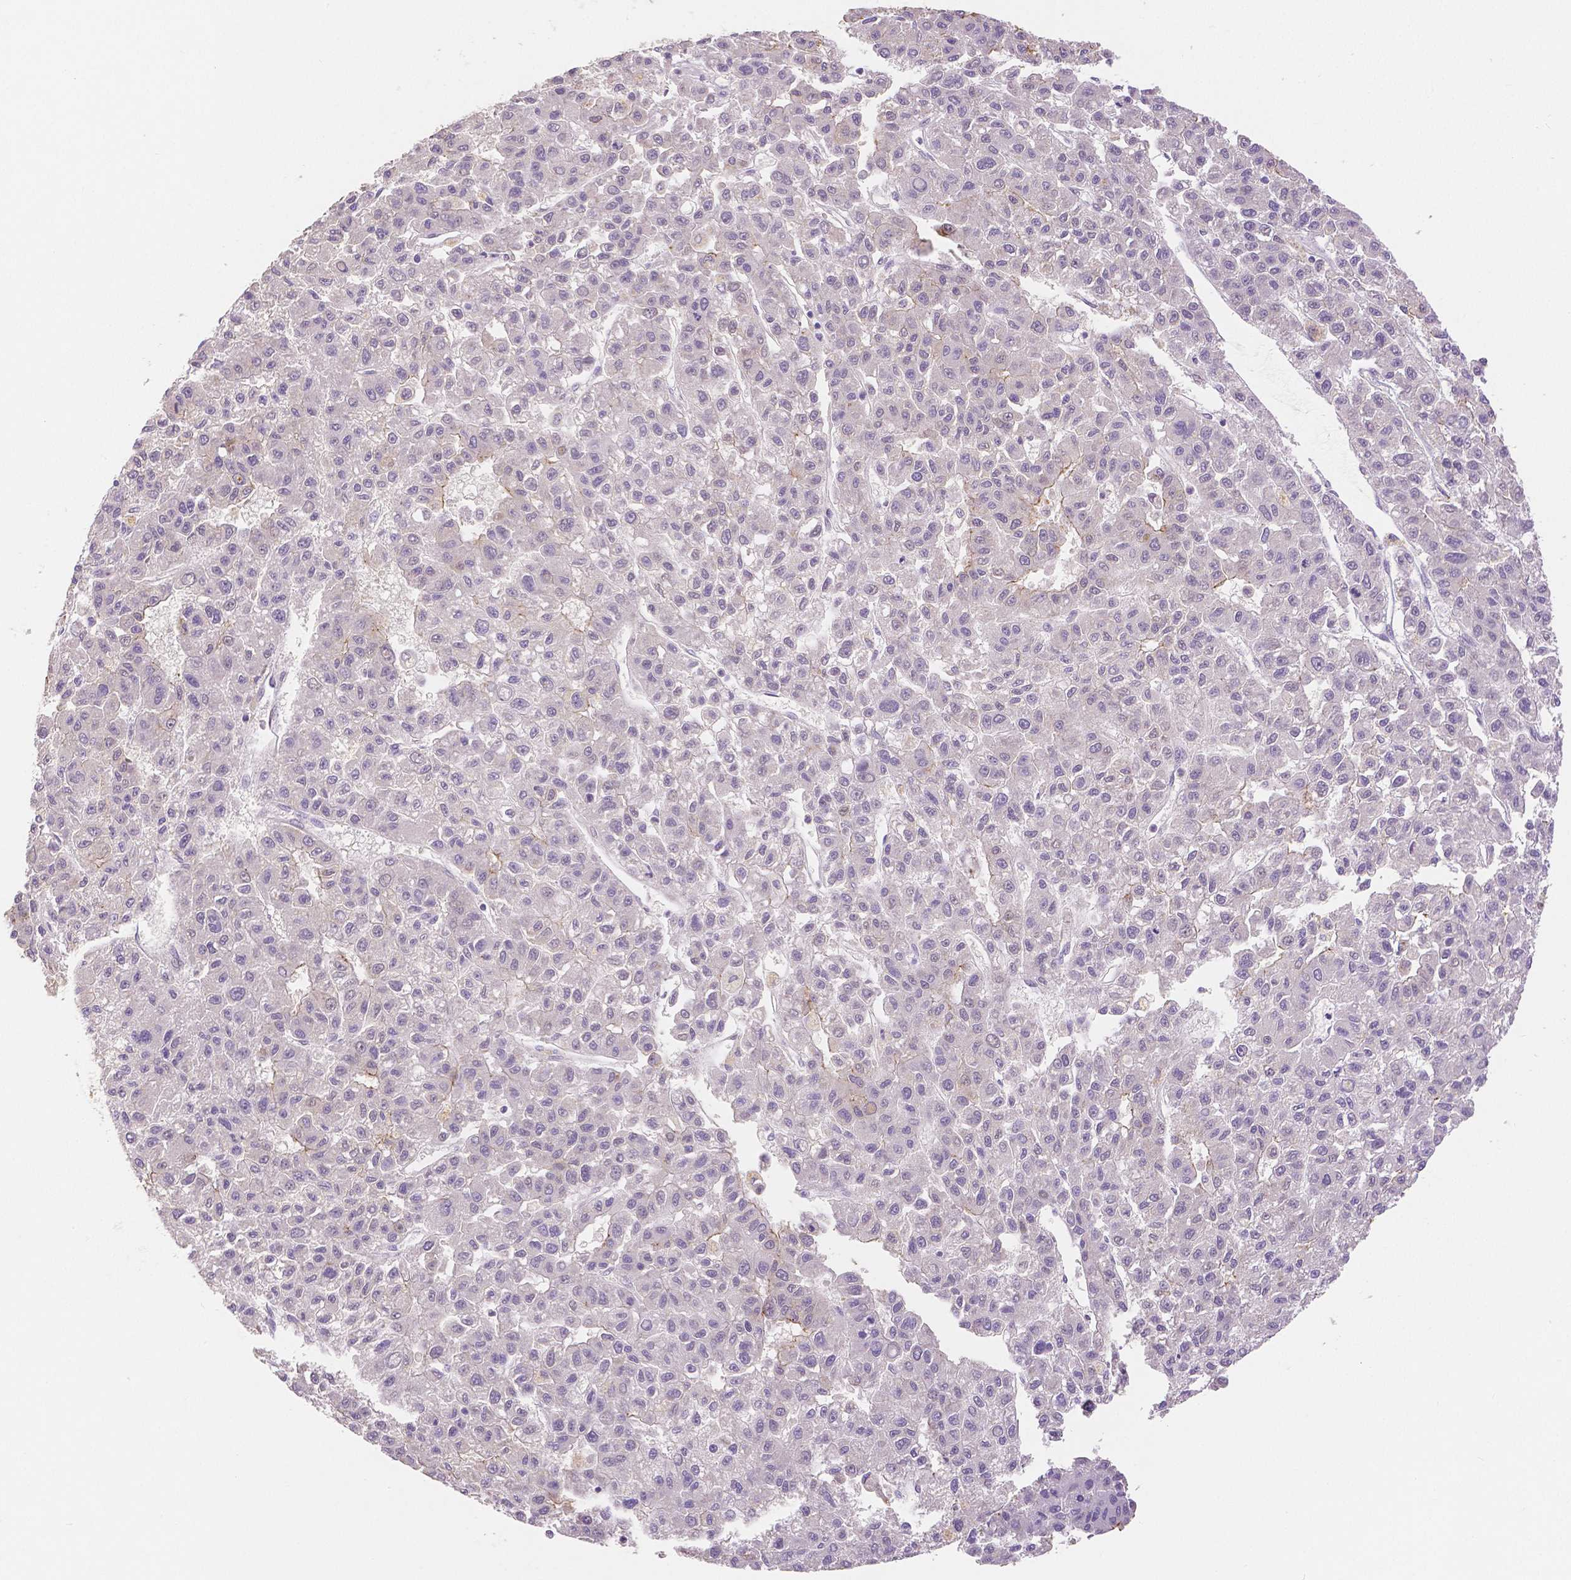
{"staining": {"intensity": "moderate", "quantity": "<25%", "location": "cytoplasmic/membranous"}, "tissue": "liver cancer", "cell_type": "Tumor cells", "image_type": "cancer", "snomed": [{"axis": "morphology", "description": "Carcinoma, Hepatocellular, NOS"}, {"axis": "topography", "description": "Liver"}], "caption": "Liver cancer tissue reveals moderate cytoplasmic/membranous staining in approximately <25% of tumor cells", "gene": "OCLN", "patient": {"sex": "male", "age": 70}}